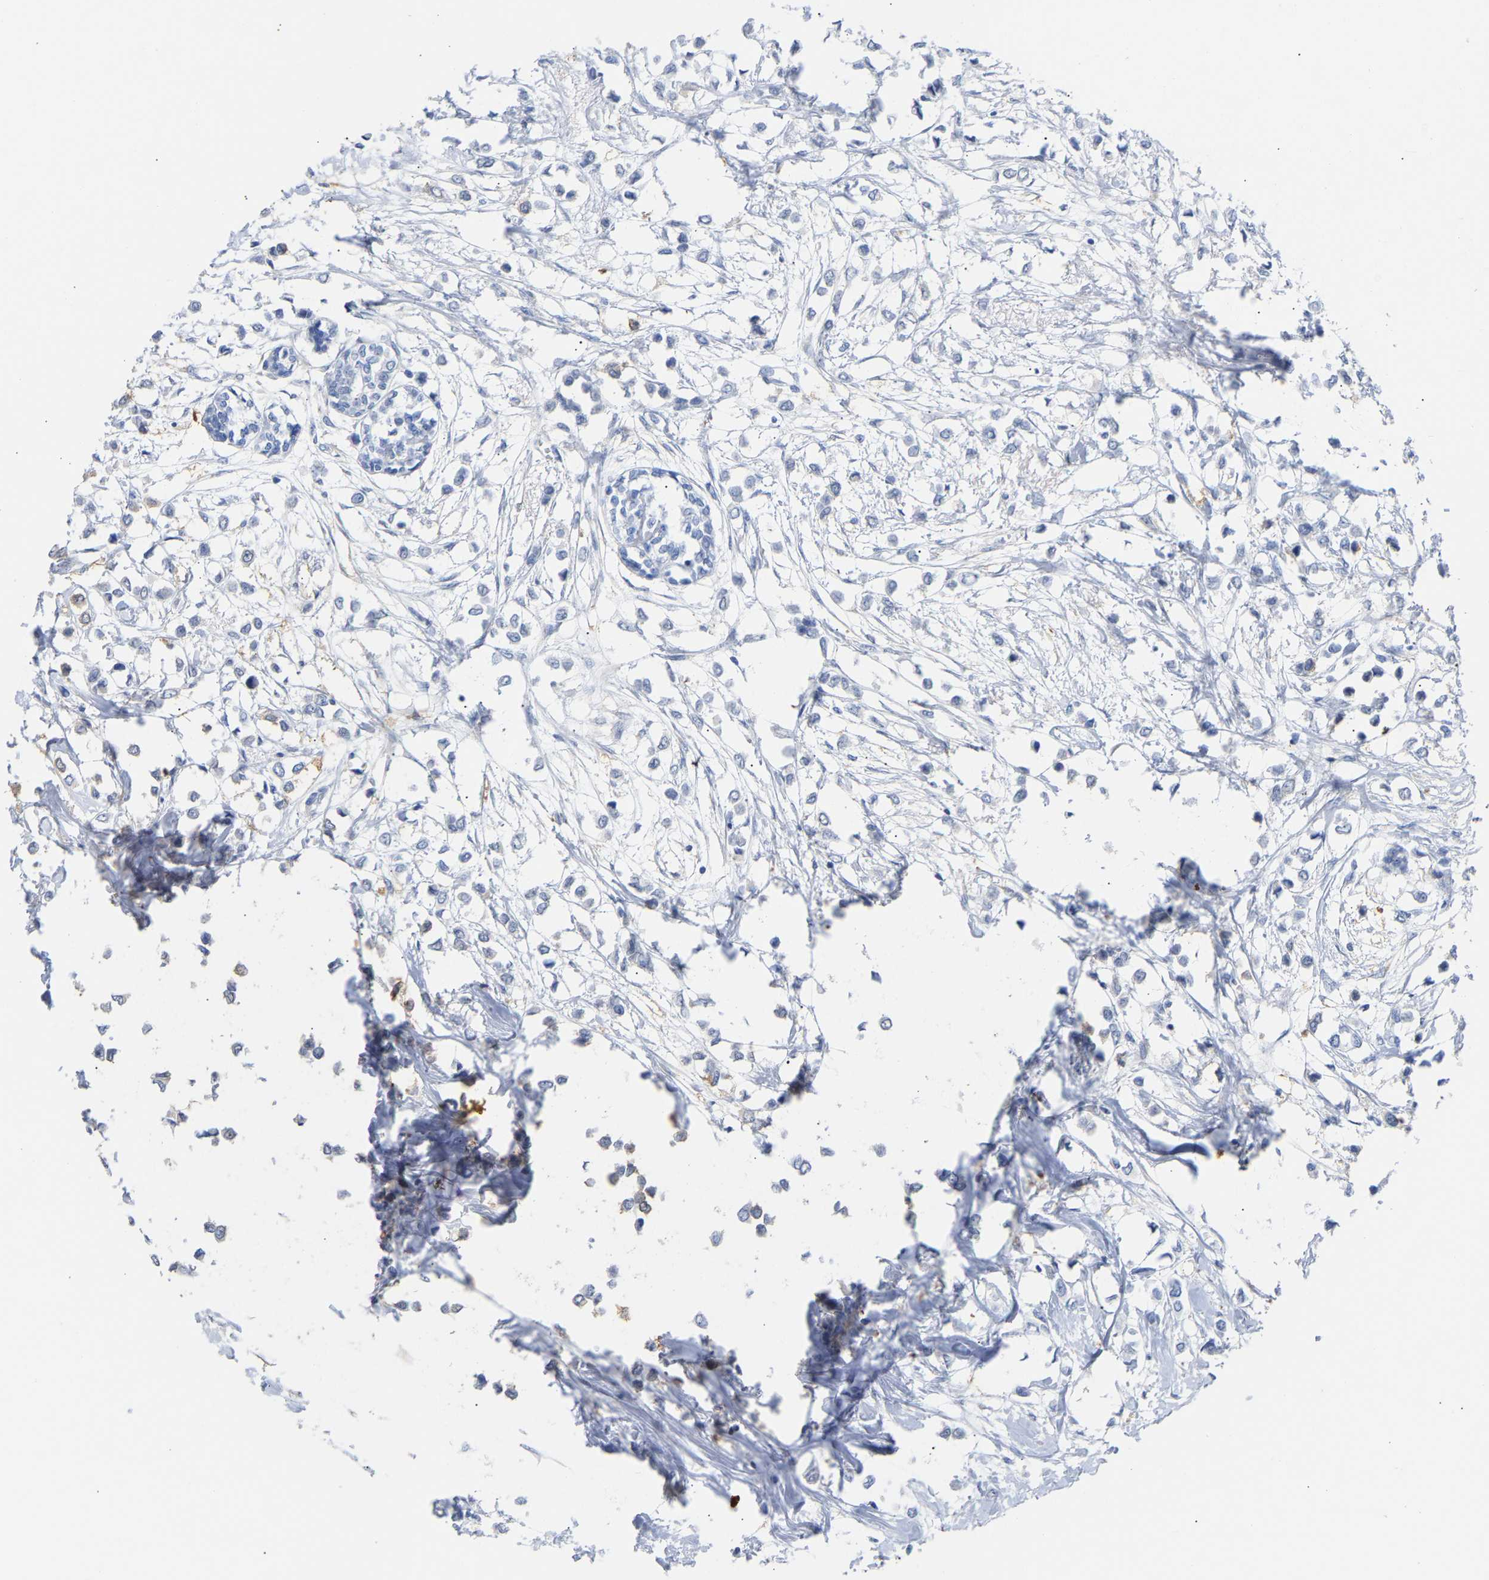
{"staining": {"intensity": "negative", "quantity": "none", "location": "none"}, "tissue": "breast cancer", "cell_type": "Tumor cells", "image_type": "cancer", "snomed": [{"axis": "morphology", "description": "Lobular carcinoma"}, {"axis": "topography", "description": "Breast"}], "caption": "Immunohistochemistry (IHC) photomicrograph of breast lobular carcinoma stained for a protein (brown), which demonstrates no positivity in tumor cells. The staining was performed using DAB to visualize the protein expression in brown, while the nuclei were stained in blue with hematoxylin (Magnification: 20x).", "gene": "AMPH", "patient": {"sex": "female", "age": 51}}